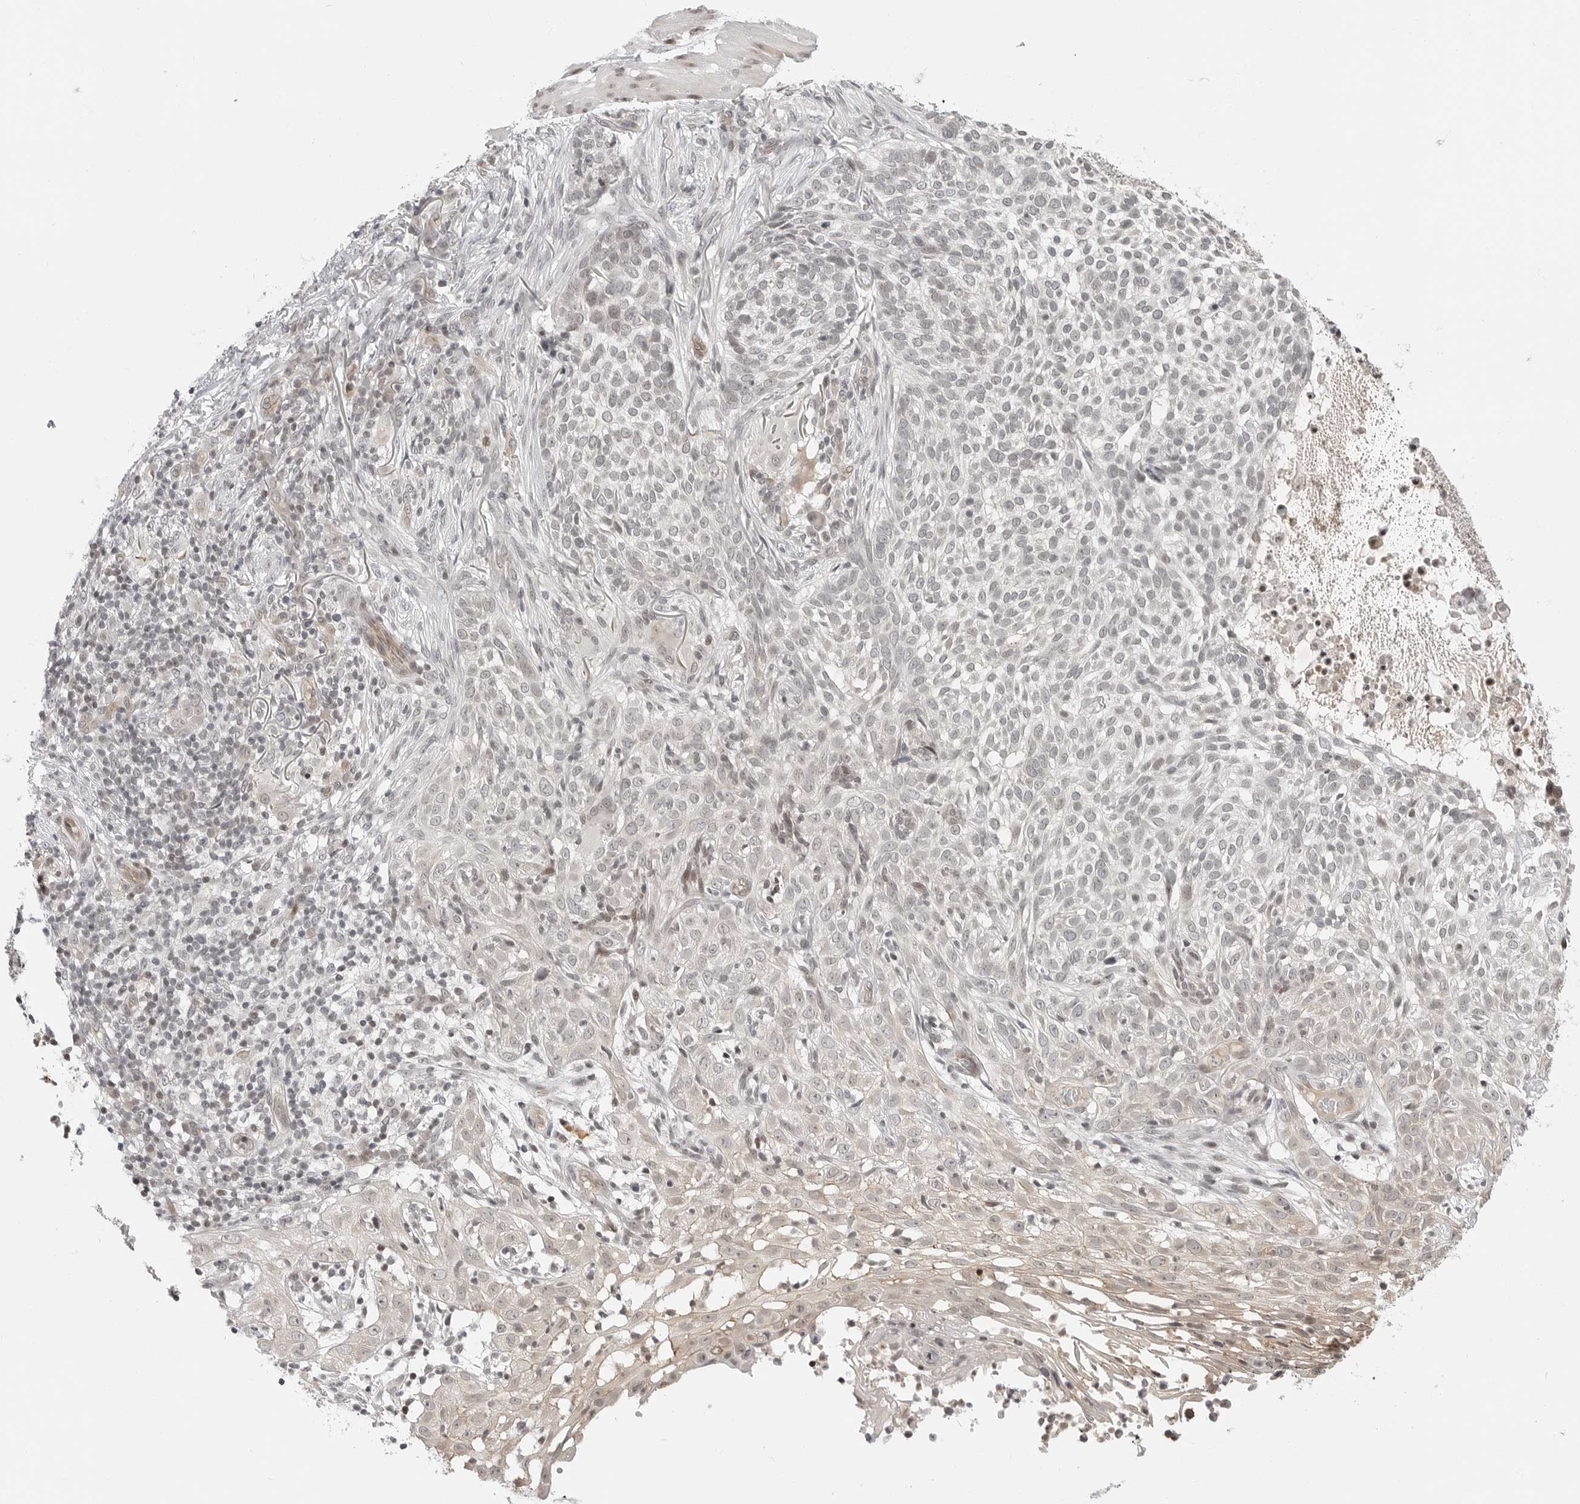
{"staining": {"intensity": "negative", "quantity": "none", "location": "none"}, "tissue": "skin cancer", "cell_type": "Tumor cells", "image_type": "cancer", "snomed": [{"axis": "morphology", "description": "Basal cell carcinoma"}, {"axis": "topography", "description": "Skin"}], "caption": "High power microscopy photomicrograph of an immunohistochemistry (IHC) histopathology image of skin cancer (basal cell carcinoma), revealing no significant staining in tumor cells.", "gene": "C8orf33", "patient": {"sex": "female", "age": 64}}